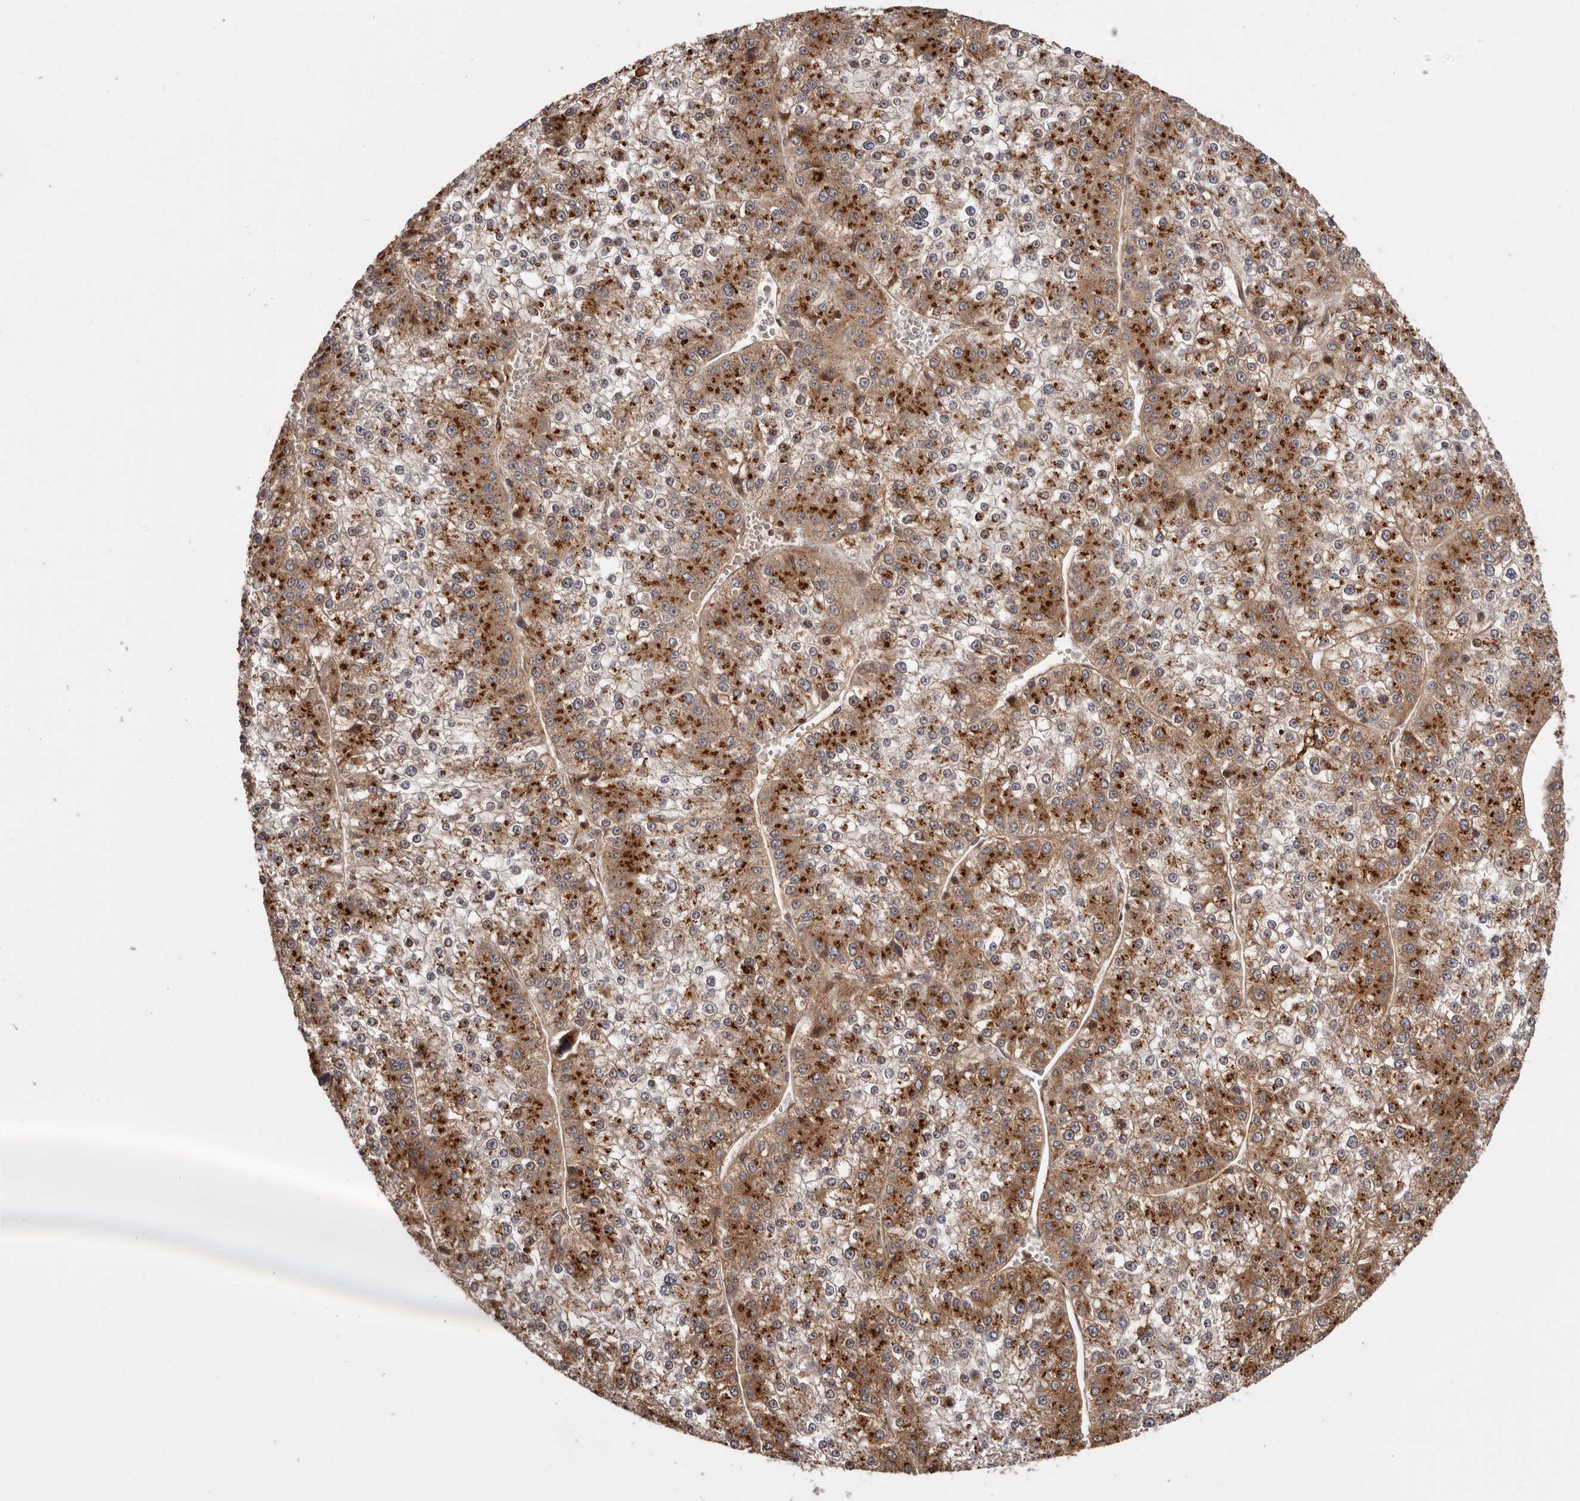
{"staining": {"intensity": "strong", "quantity": ">75%", "location": "cytoplasmic/membranous"}, "tissue": "liver cancer", "cell_type": "Tumor cells", "image_type": "cancer", "snomed": [{"axis": "morphology", "description": "Carcinoma, Hepatocellular, NOS"}, {"axis": "topography", "description": "Liver"}], "caption": "Human liver cancer stained with a protein marker shows strong staining in tumor cells.", "gene": "GPR27", "patient": {"sex": "female", "age": 73}}